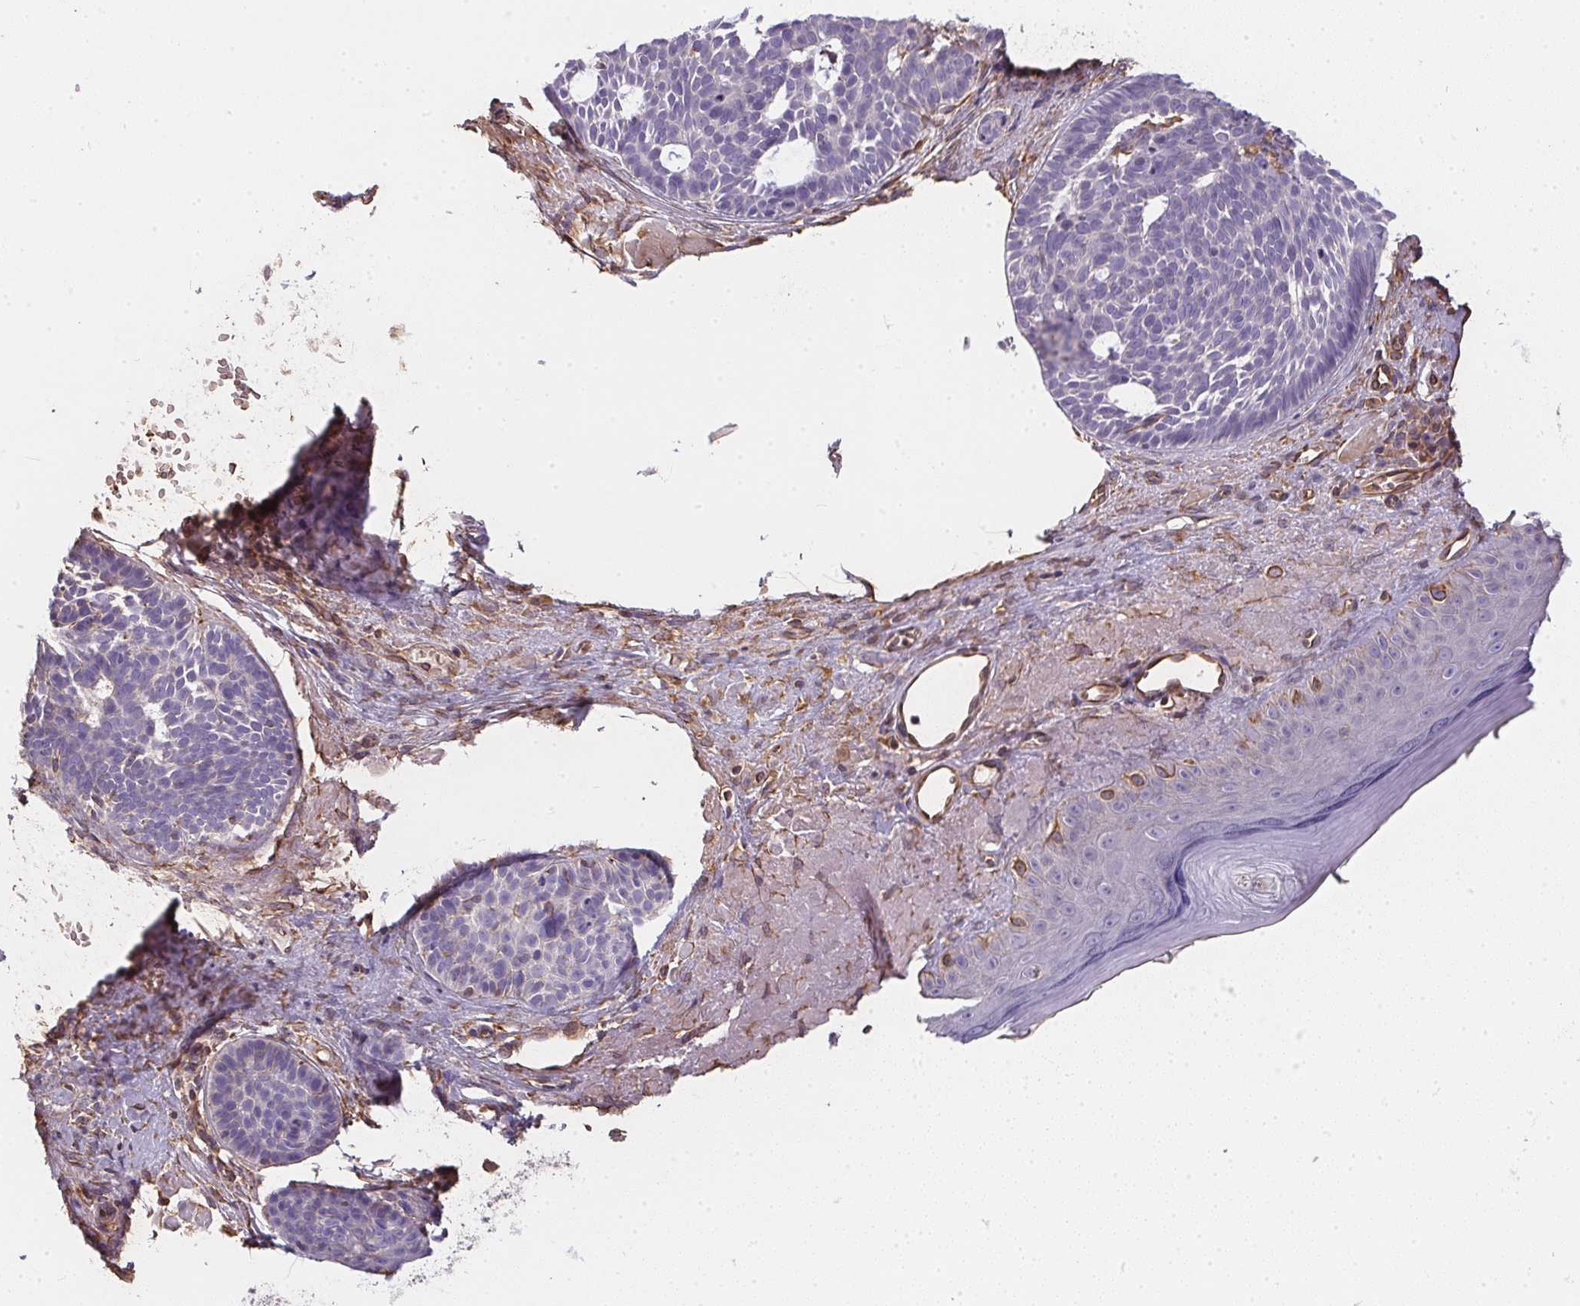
{"staining": {"intensity": "negative", "quantity": "none", "location": "none"}, "tissue": "skin cancer", "cell_type": "Tumor cells", "image_type": "cancer", "snomed": [{"axis": "morphology", "description": "Basal cell carcinoma"}, {"axis": "topography", "description": "Skin"}], "caption": "This is an immunohistochemistry micrograph of skin basal cell carcinoma. There is no positivity in tumor cells.", "gene": "TBKBP1", "patient": {"sex": "male", "age": 81}}